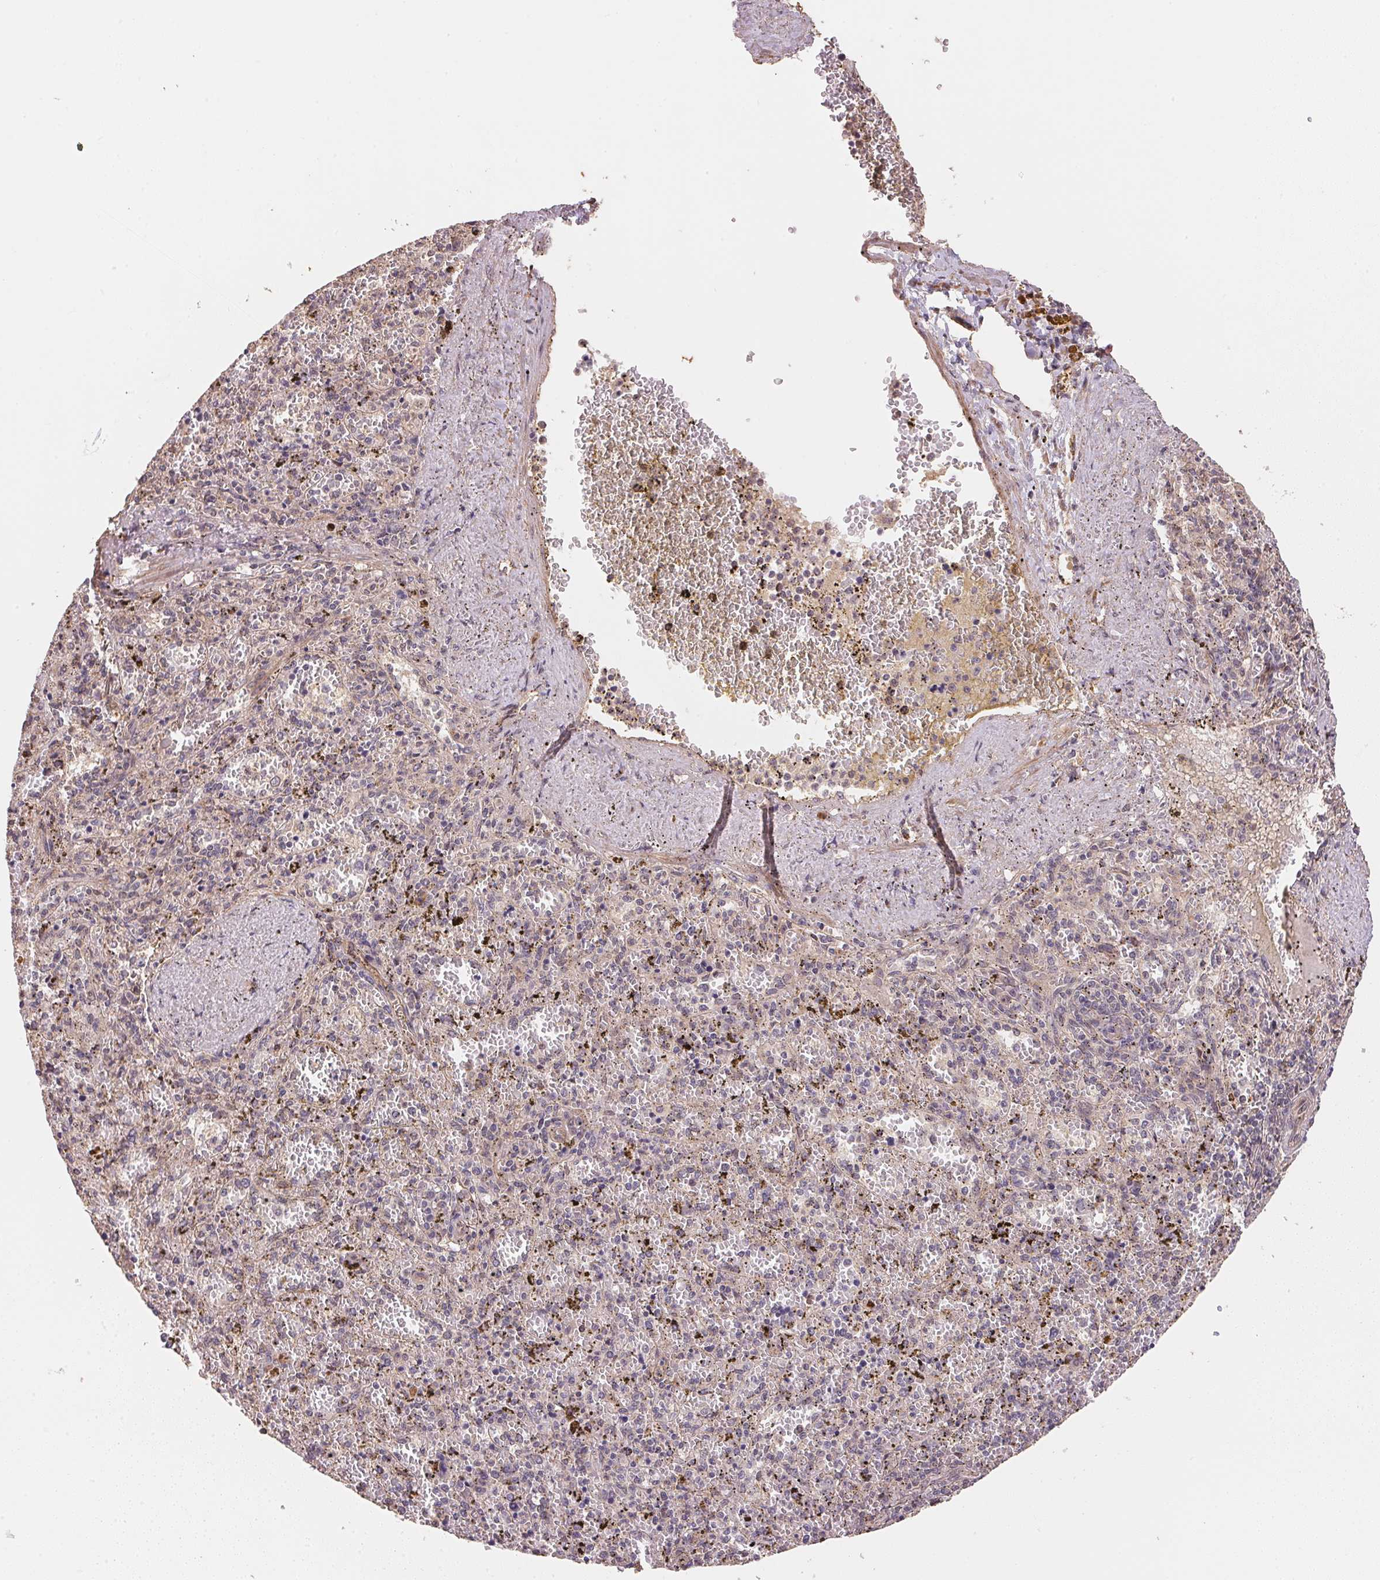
{"staining": {"intensity": "negative", "quantity": "none", "location": "none"}, "tissue": "spleen", "cell_type": "Cells in red pulp", "image_type": "normal", "snomed": [{"axis": "morphology", "description": "Normal tissue, NOS"}, {"axis": "topography", "description": "Spleen"}], "caption": "Micrograph shows no significant protein expression in cells in red pulp of benign spleen. (DAB (3,3'-diaminobenzidine) immunohistochemistry visualized using brightfield microscopy, high magnification).", "gene": "TMEM222", "patient": {"sex": "female", "age": 50}}